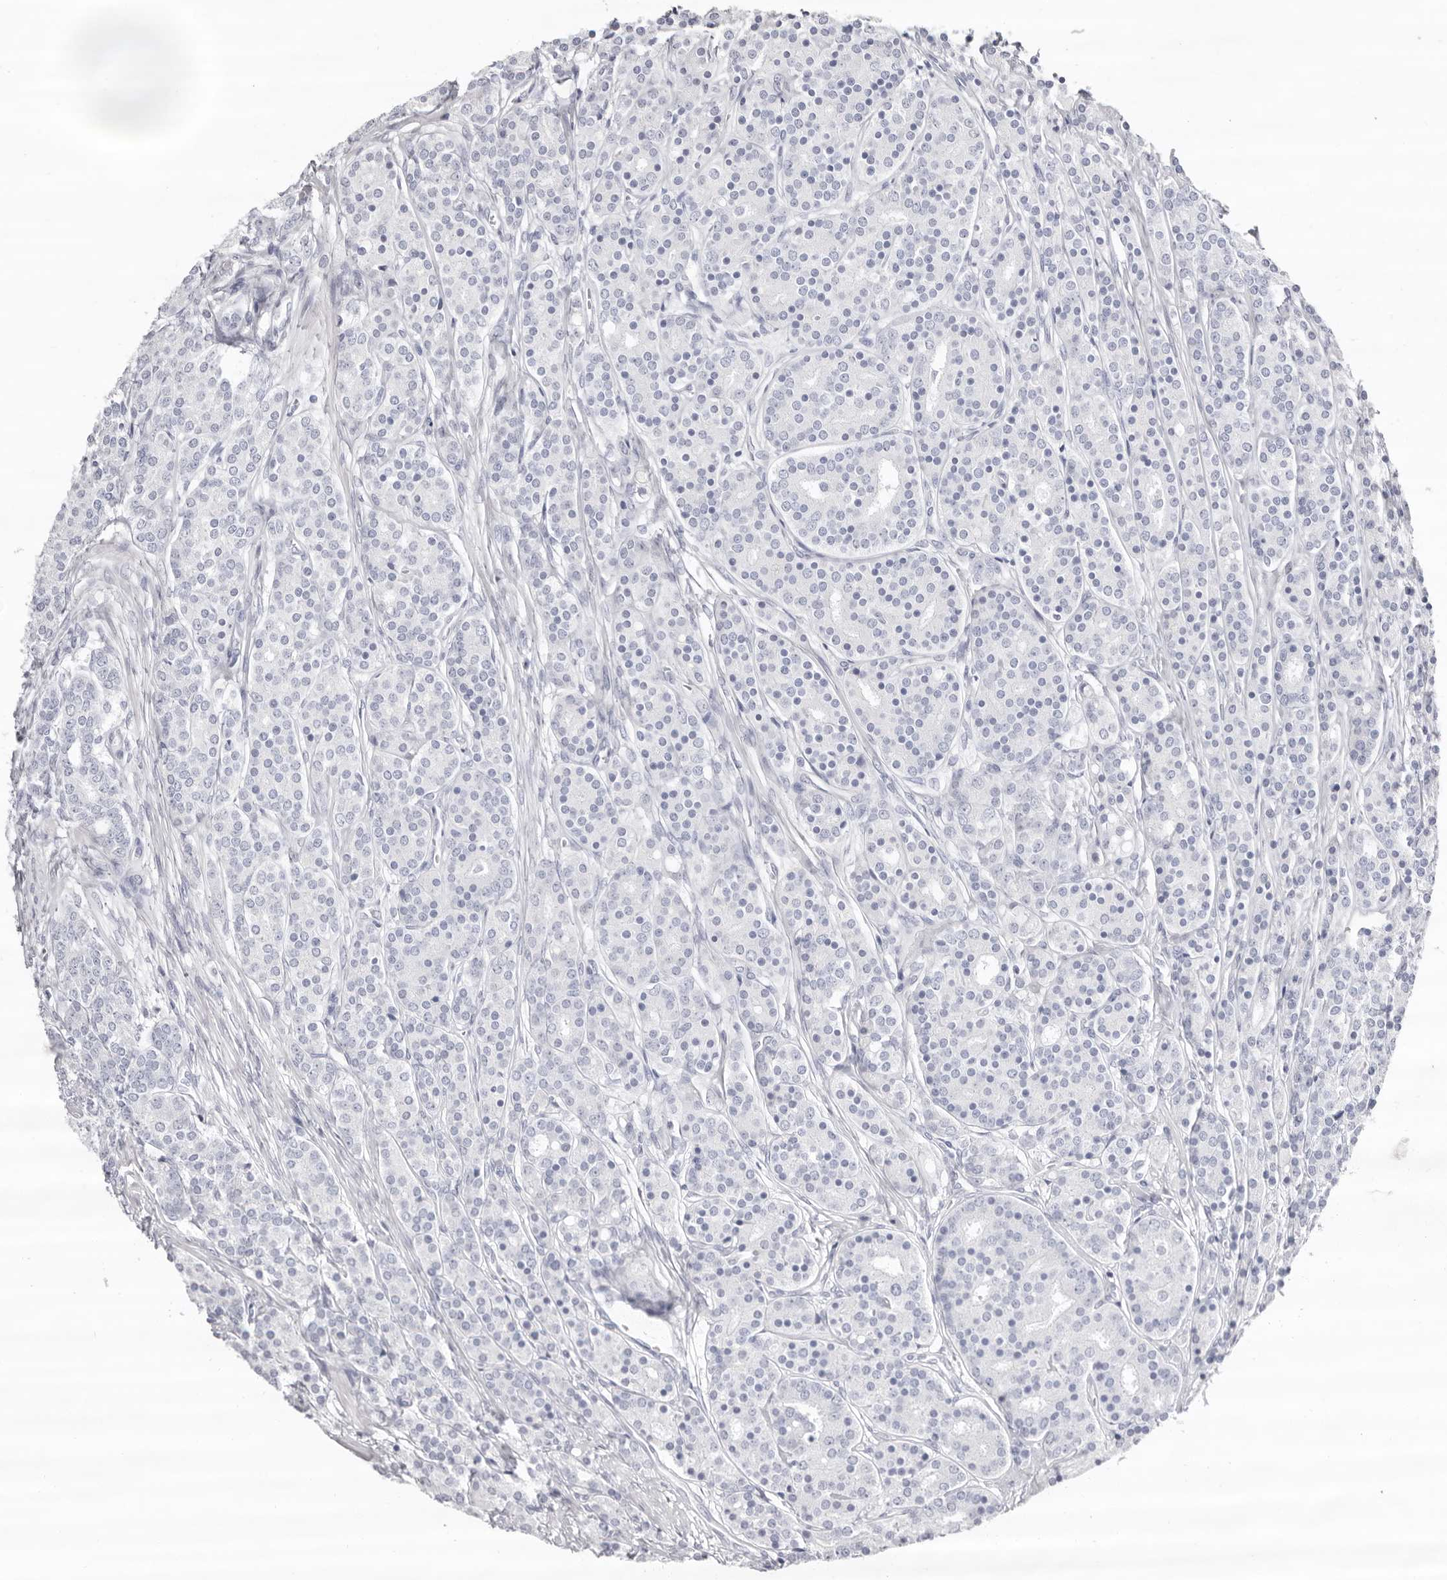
{"staining": {"intensity": "negative", "quantity": "none", "location": "none"}, "tissue": "prostate cancer", "cell_type": "Tumor cells", "image_type": "cancer", "snomed": [{"axis": "morphology", "description": "Adenocarcinoma, High grade"}, {"axis": "topography", "description": "Prostate"}], "caption": "Immunohistochemistry (IHC) of prostate cancer (high-grade adenocarcinoma) demonstrates no expression in tumor cells. (DAB immunohistochemistry, high magnification).", "gene": "LPO", "patient": {"sex": "male", "age": 62}}